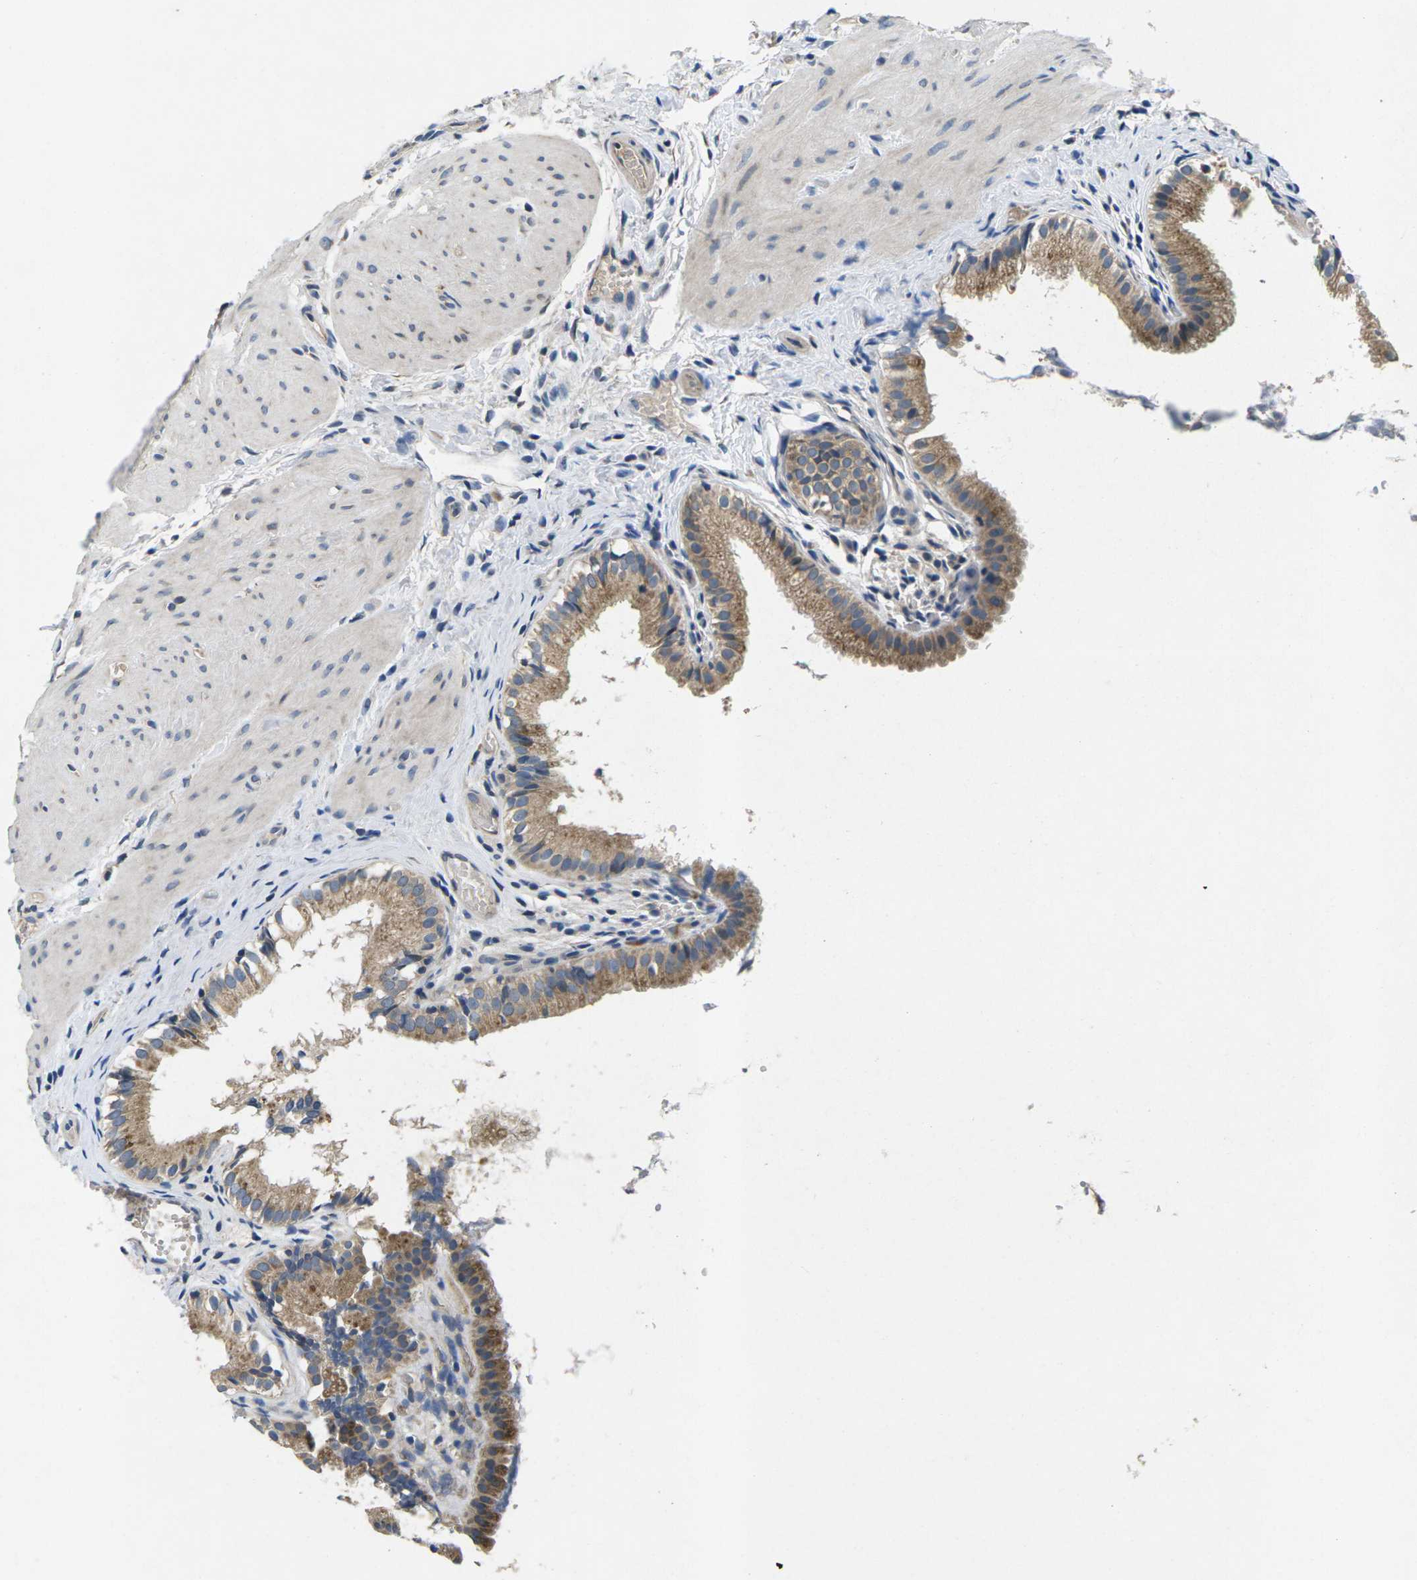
{"staining": {"intensity": "moderate", "quantity": ">75%", "location": "cytoplasmic/membranous"}, "tissue": "gallbladder", "cell_type": "Glandular cells", "image_type": "normal", "snomed": [{"axis": "morphology", "description": "Normal tissue, NOS"}, {"axis": "topography", "description": "Gallbladder"}], "caption": "An image showing moderate cytoplasmic/membranous positivity in about >75% of glandular cells in benign gallbladder, as visualized by brown immunohistochemical staining.", "gene": "ERGIC3", "patient": {"sex": "female", "age": 26}}